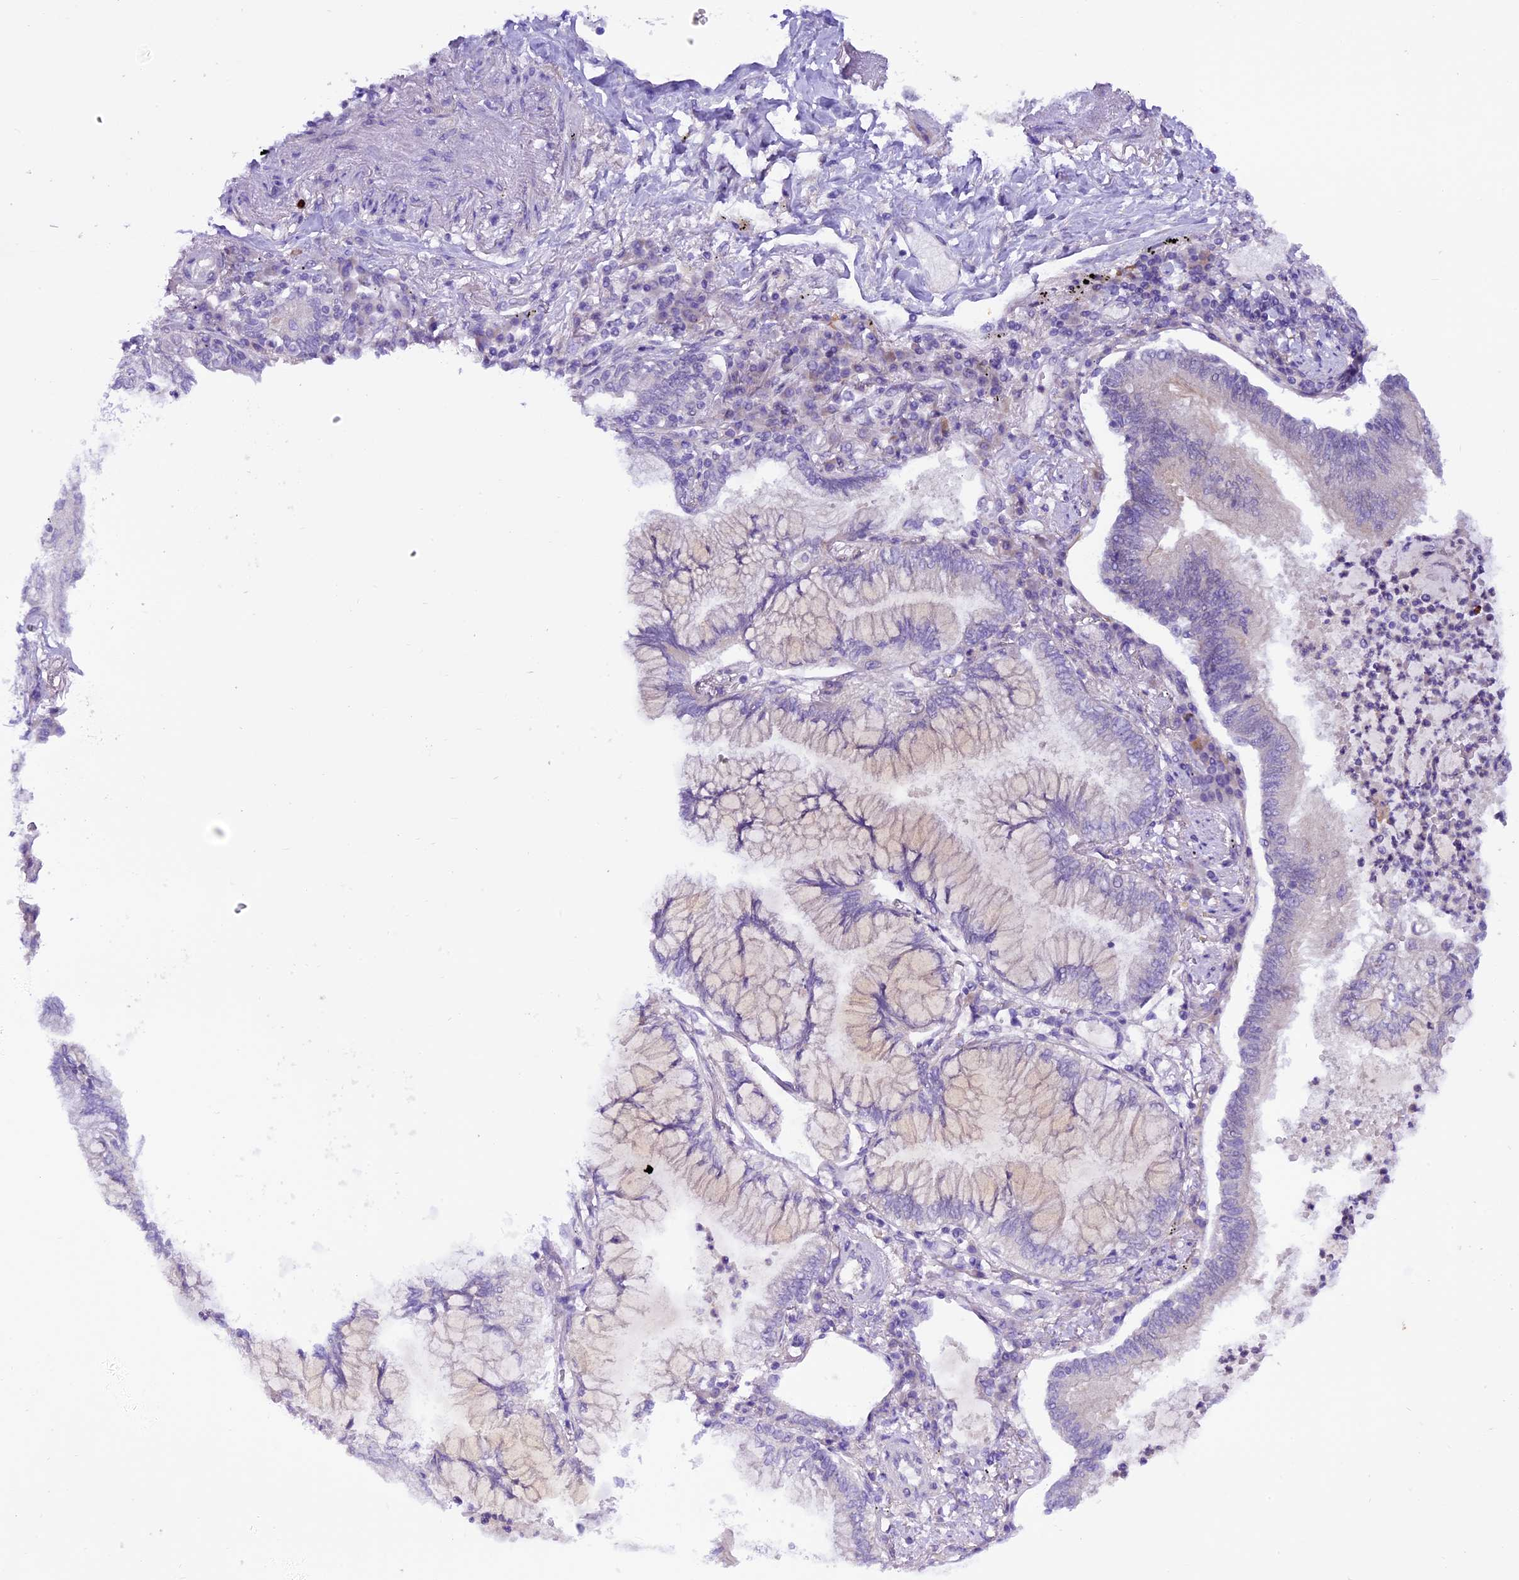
{"staining": {"intensity": "negative", "quantity": "none", "location": "none"}, "tissue": "lung cancer", "cell_type": "Tumor cells", "image_type": "cancer", "snomed": [{"axis": "morphology", "description": "Adenocarcinoma, NOS"}, {"axis": "topography", "description": "Lung"}], "caption": "The photomicrograph displays no staining of tumor cells in lung adenocarcinoma.", "gene": "SPRED1", "patient": {"sex": "female", "age": 70}}